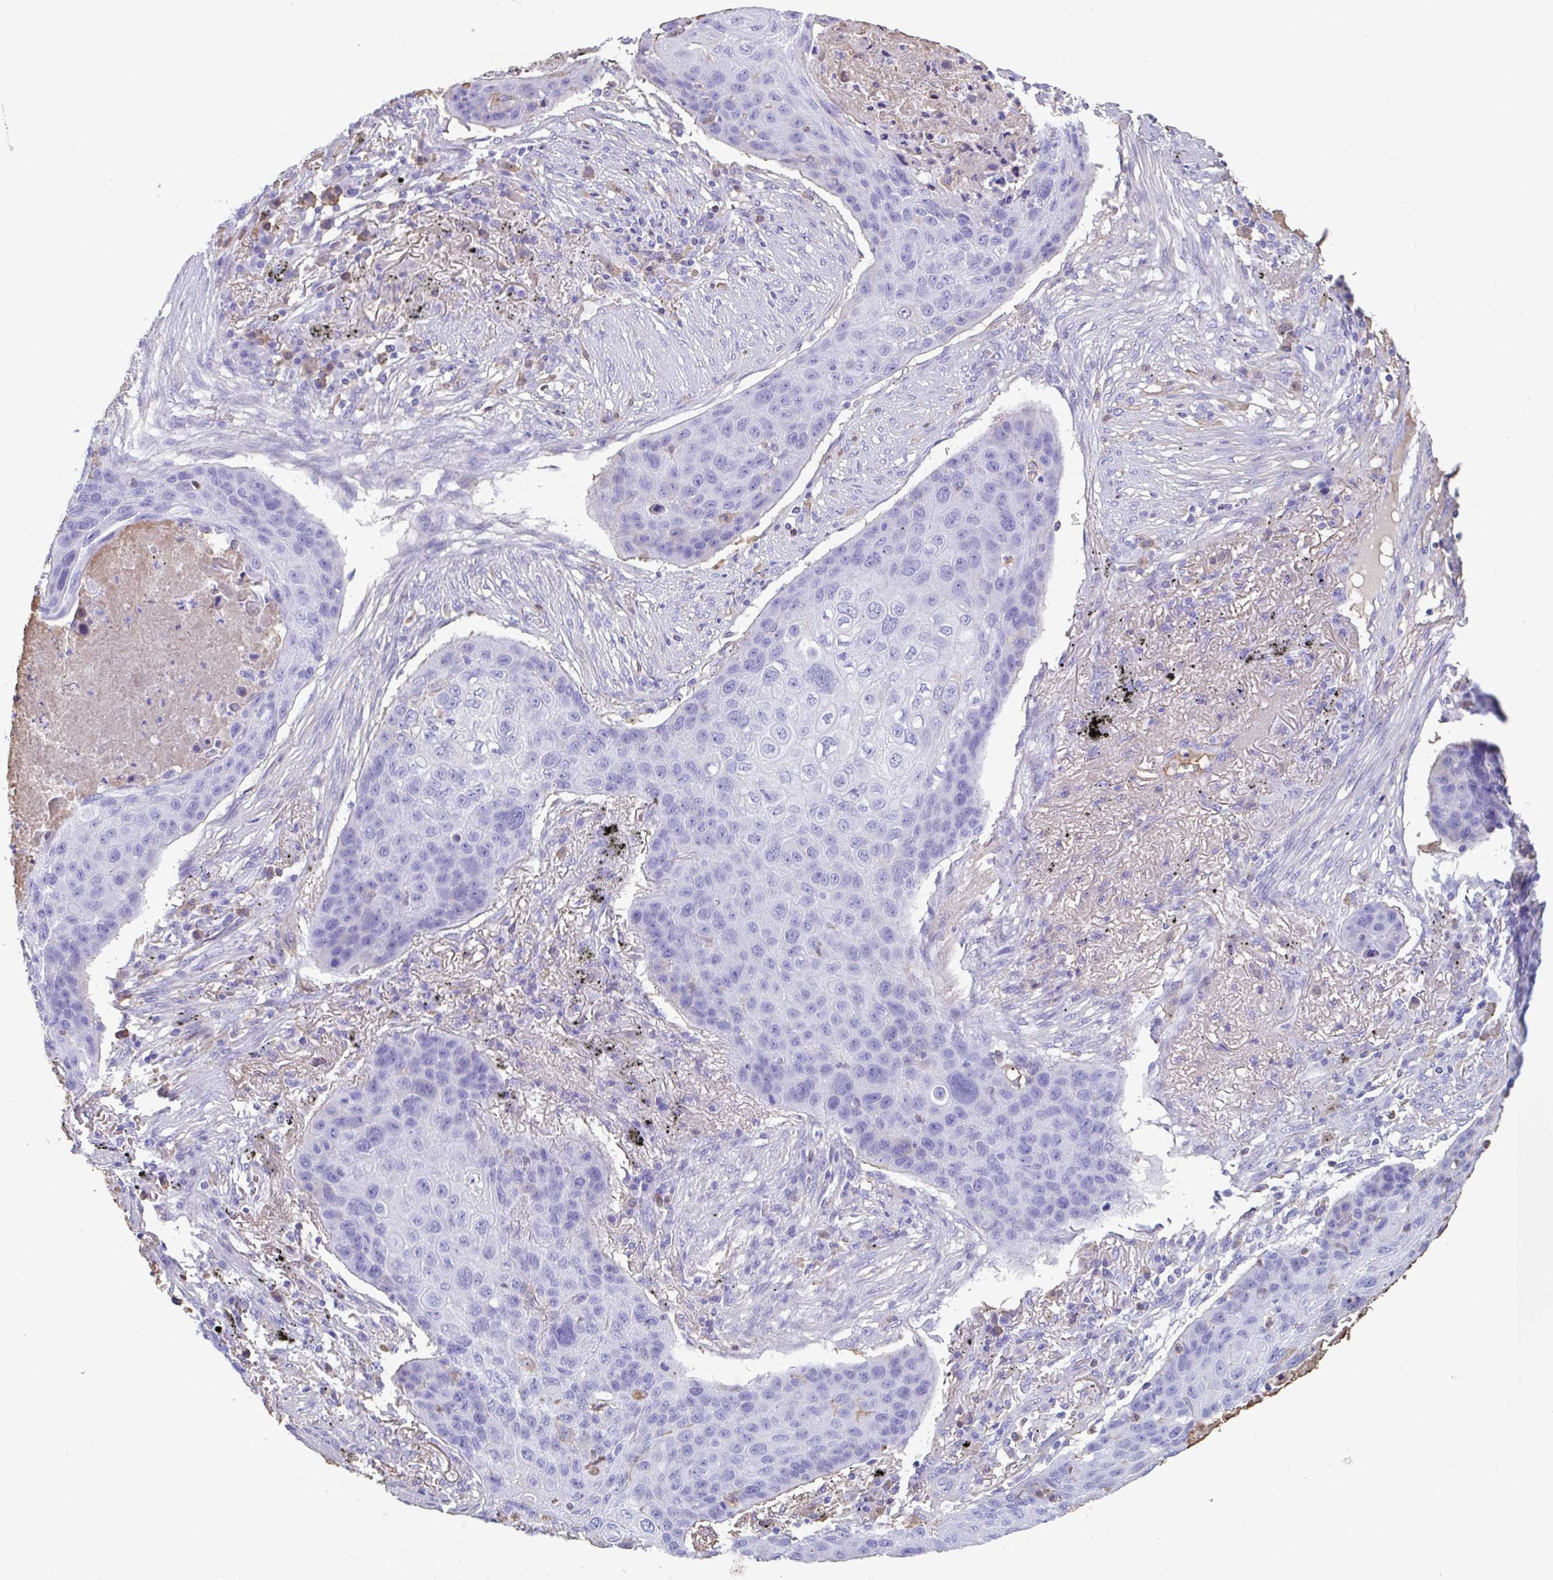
{"staining": {"intensity": "negative", "quantity": "none", "location": "none"}, "tissue": "lung cancer", "cell_type": "Tumor cells", "image_type": "cancer", "snomed": [{"axis": "morphology", "description": "Squamous cell carcinoma, NOS"}, {"axis": "topography", "description": "Lung"}], "caption": "Photomicrograph shows no significant protein staining in tumor cells of lung cancer (squamous cell carcinoma).", "gene": "HOXC12", "patient": {"sex": "female", "age": 63}}